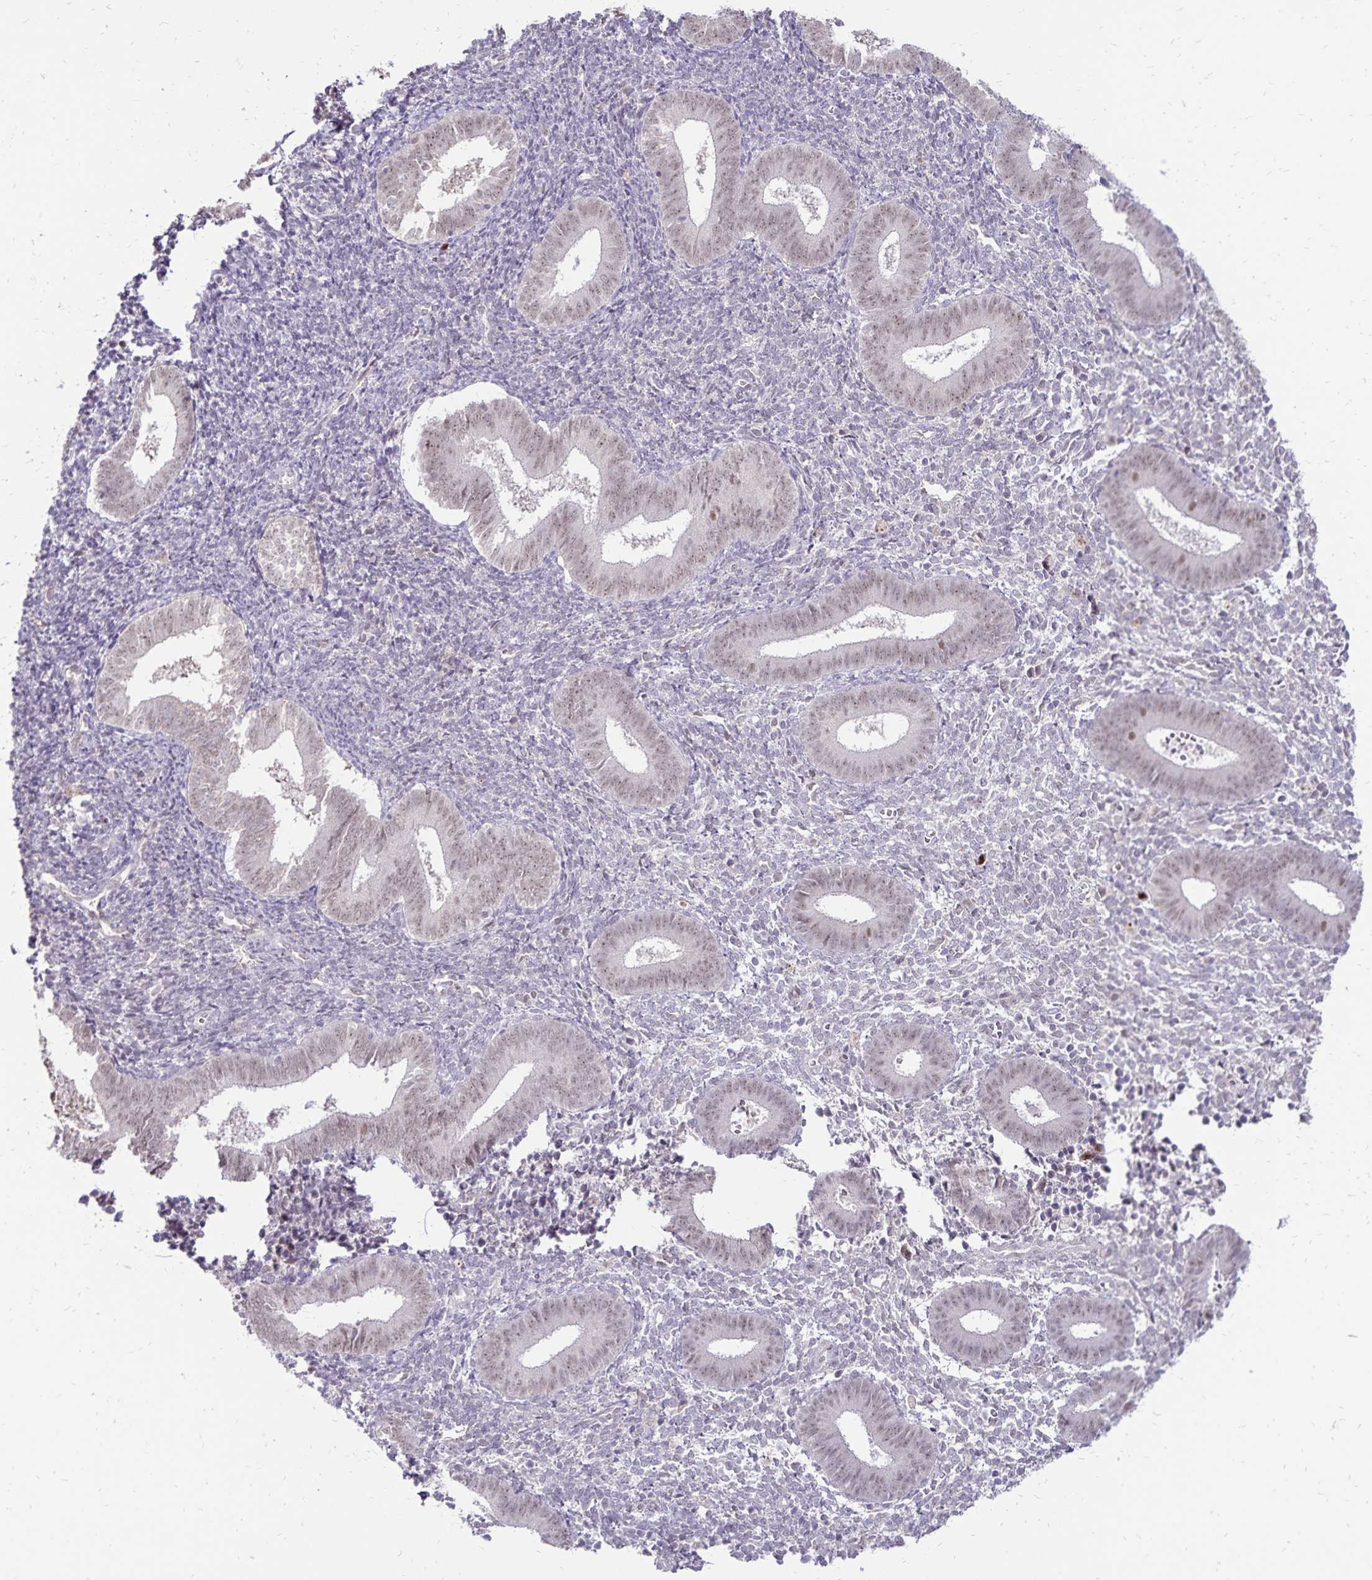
{"staining": {"intensity": "negative", "quantity": "none", "location": "none"}, "tissue": "endometrium", "cell_type": "Cells in endometrial stroma", "image_type": "normal", "snomed": [{"axis": "morphology", "description": "Normal tissue, NOS"}, {"axis": "topography", "description": "Endometrium"}], "caption": "Endometrium was stained to show a protein in brown. There is no significant expression in cells in endometrial stroma. The staining was performed using DAB (3,3'-diaminobenzidine) to visualize the protein expression in brown, while the nuclei were stained in blue with hematoxylin (Magnification: 20x).", "gene": "POLB", "patient": {"sex": "female", "age": 25}}